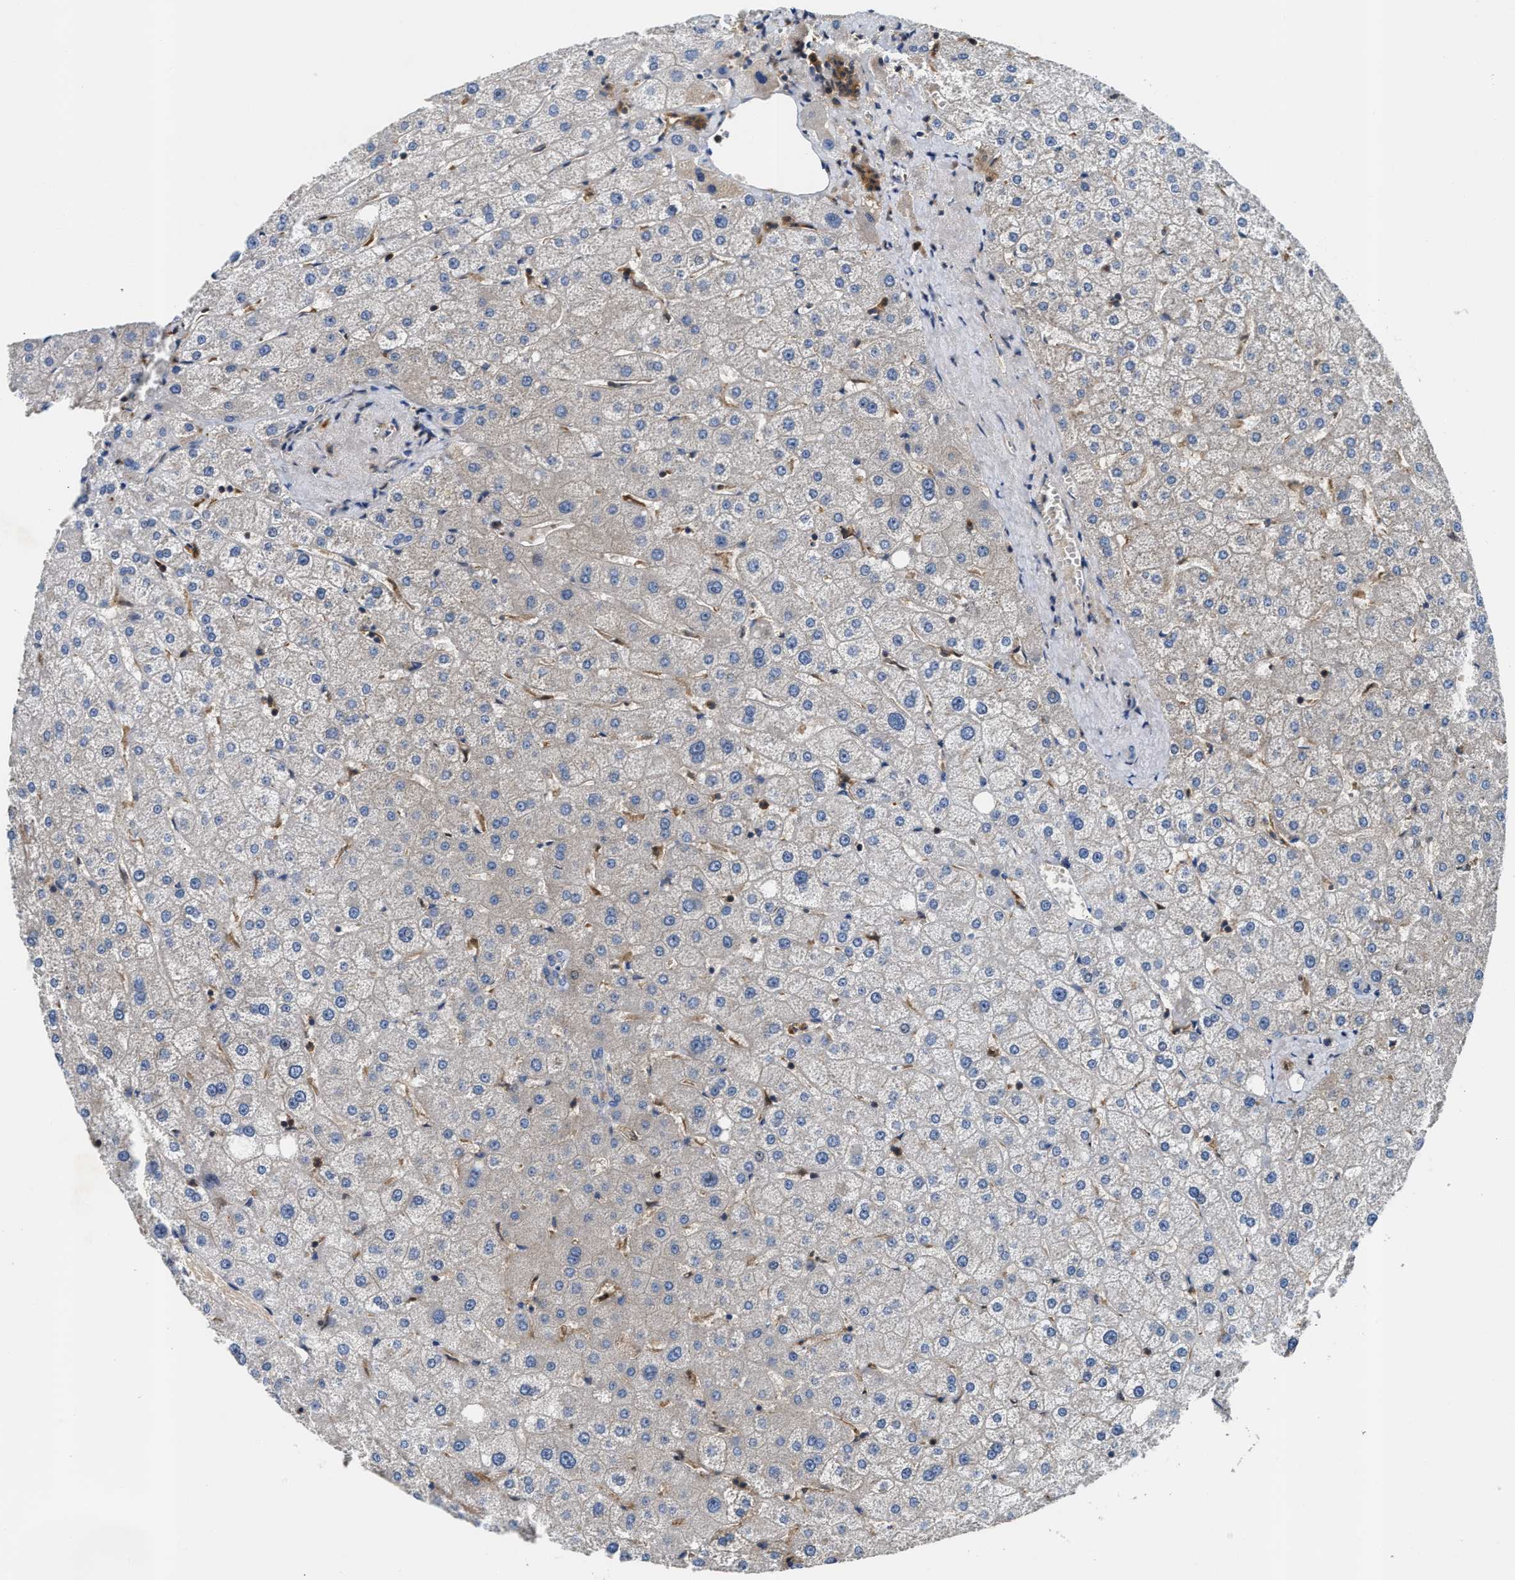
{"staining": {"intensity": "moderate", "quantity": "<25%", "location": "cytoplasmic/membranous"}, "tissue": "liver", "cell_type": "Cholangiocytes", "image_type": "normal", "snomed": [{"axis": "morphology", "description": "Normal tissue, NOS"}, {"axis": "topography", "description": "Liver"}], "caption": "IHC (DAB) staining of unremarkable human liver shows moderate cytoplasmic/membranous protein staining in about <25% of cholangiocytes.", "gene": "OSTF1", "patient": {"sex": "male", "age": 73}}